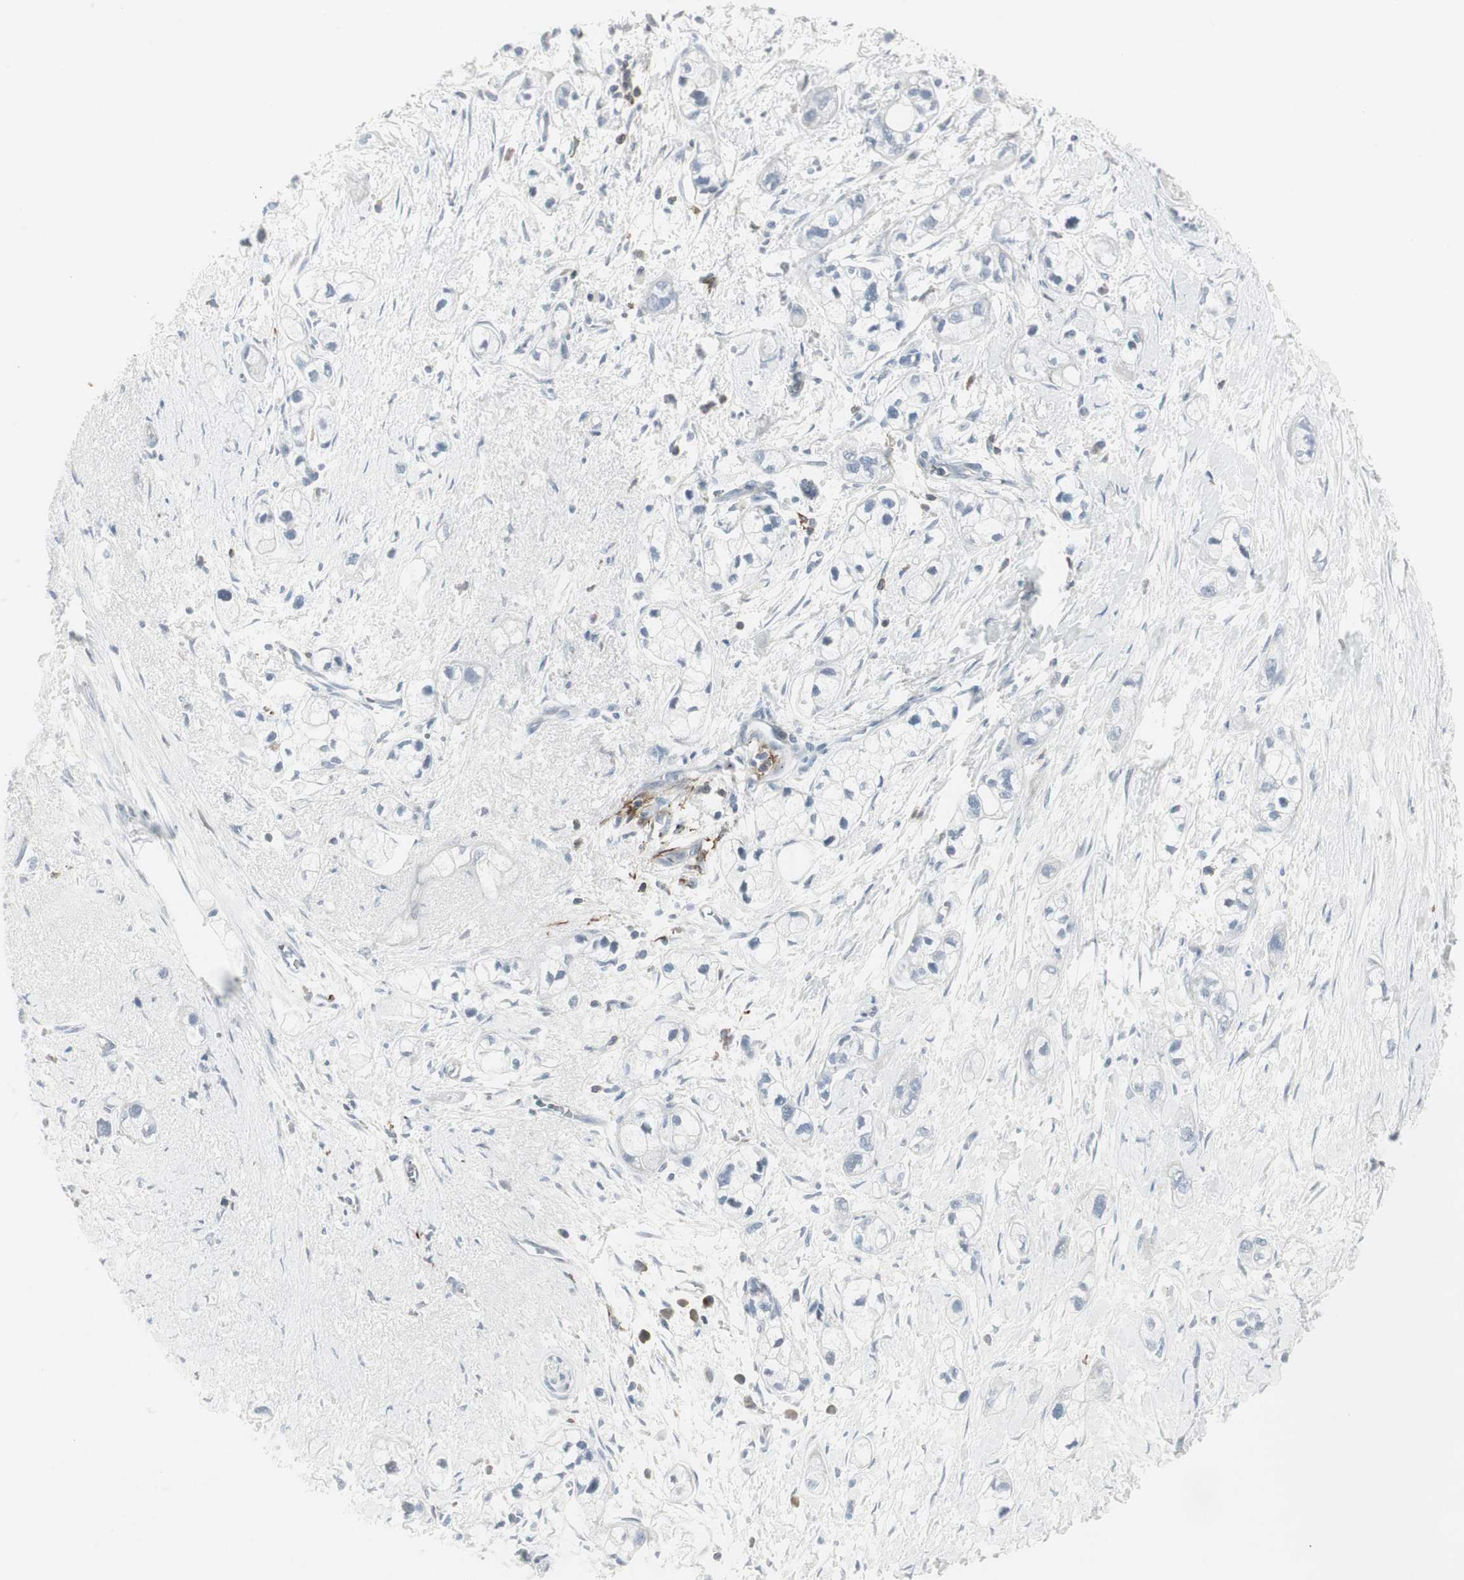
{"staining": {"intensity": "negative", "quantity": "none", "location": "none"}, "tissue": "pancreatic cancer", "cell_type": "Tumor cells", "image_type": "cancer", "snomed": [{"axis": "morphology", "description": "Adenocarcinoma, NOS"}, {"axis": "topography", "description": "Pancreas"}], "caption": "High magnification brightfield microscopy of adenocarcinoma (pancreatic) stained with DAB (brown) and counterstained with hematoxylin (blue): tumor cells show no significant positivity. (Brightfield microscopy of DAB immunohistochemistry (IHC) at high magnification).", "gene": "MAP4K4", "patient": {"sex": "male", "age": 74}}